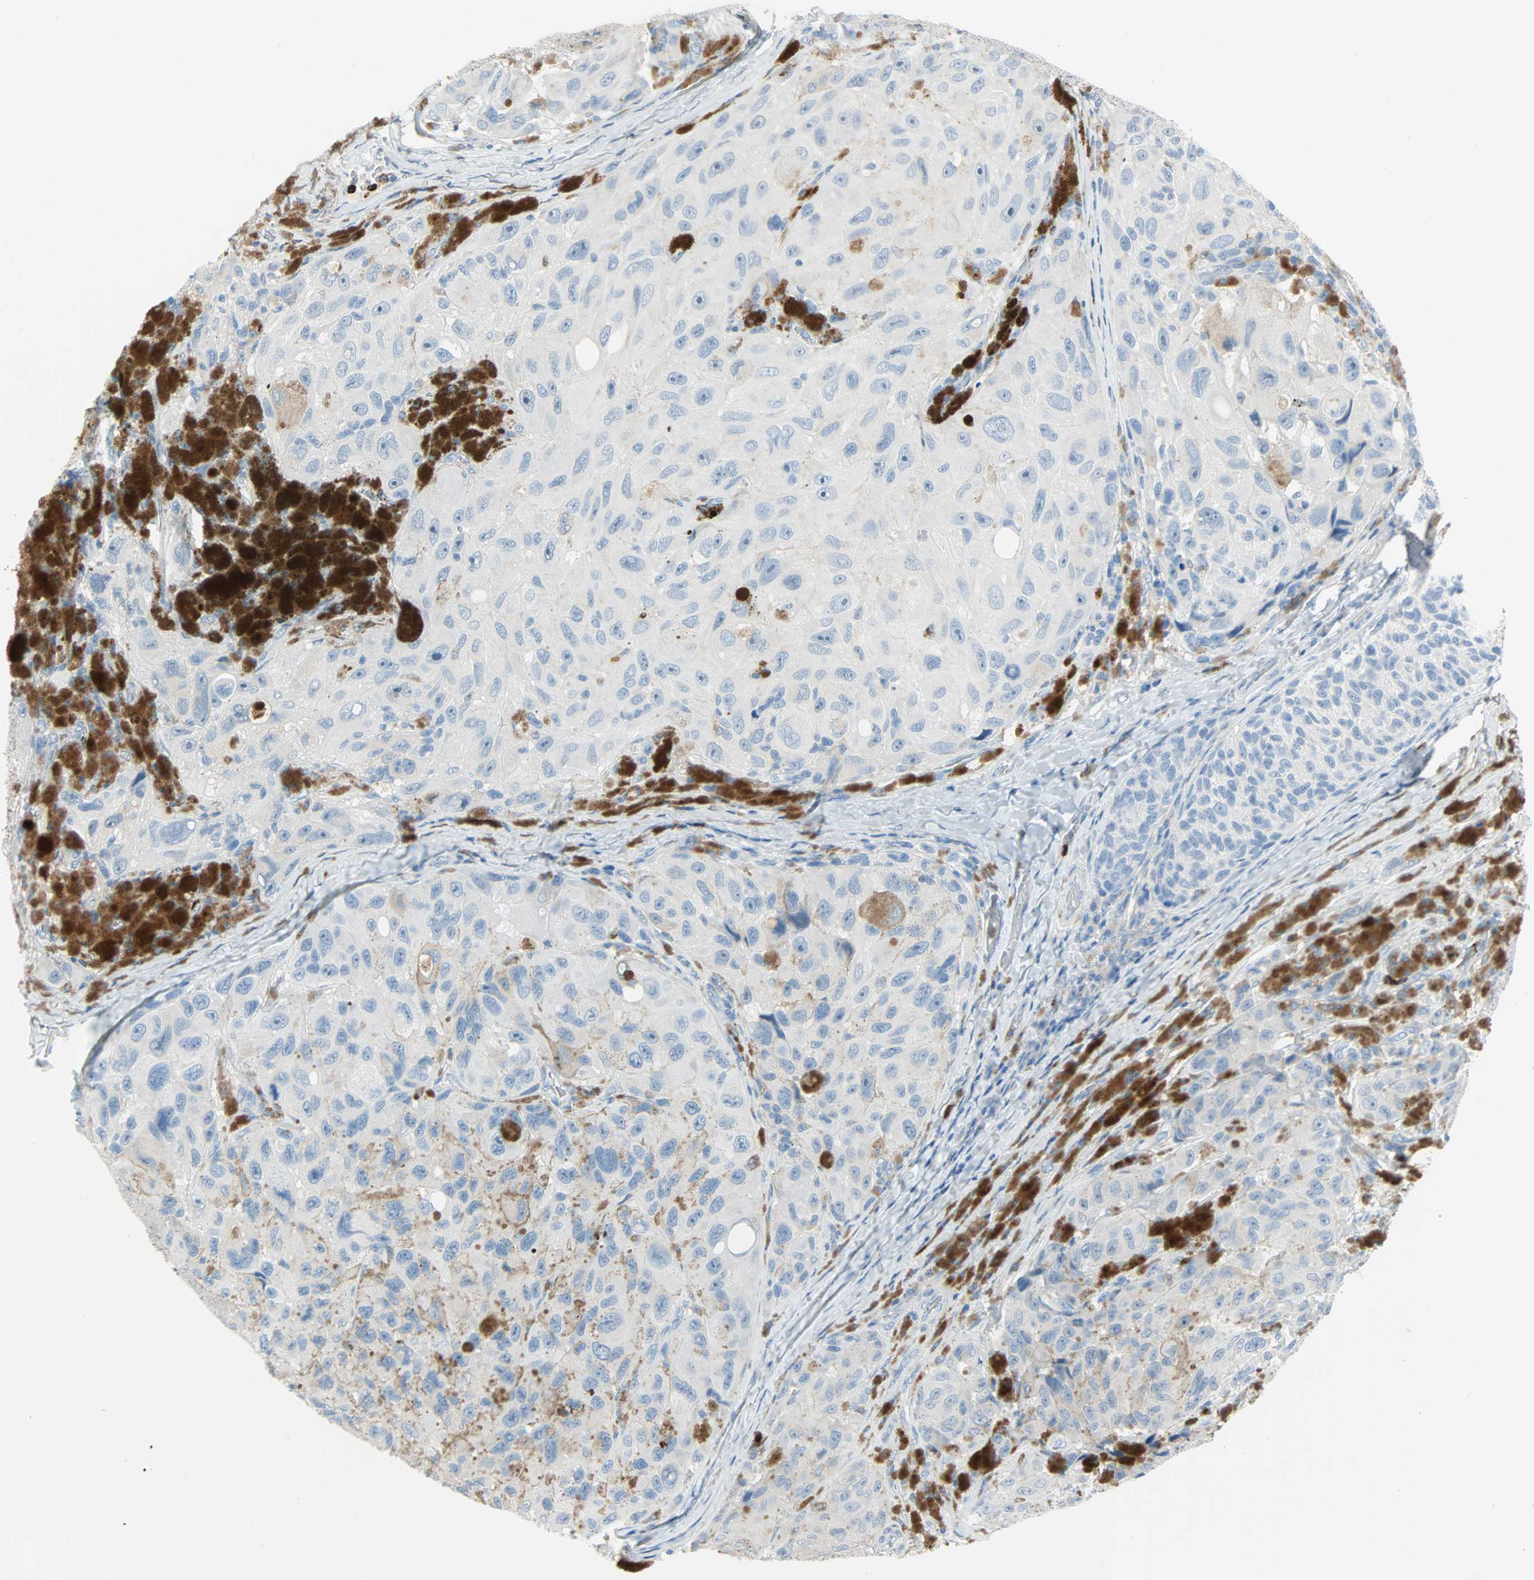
{"staining": {"intensity": "strong", "quantity": "<25%", "location": "cytoplasmic/membranous"}, "tissue": "melanoma", "cell_type": "Tumor cells", "image_type": "cancer", "snomed": [{"axis": "morphology", "description": "Malignant melanoma, NOS"}, {"axis": "topography", "description": "Skin"}], "caption": "Malignant melanoma stained with a brown dye shows strong cytoplasmic/membranous positive positivity in about <25% of tumor cells.", "gene": "CLEC4A", "patient": {"sex": "female", "age": 73}}